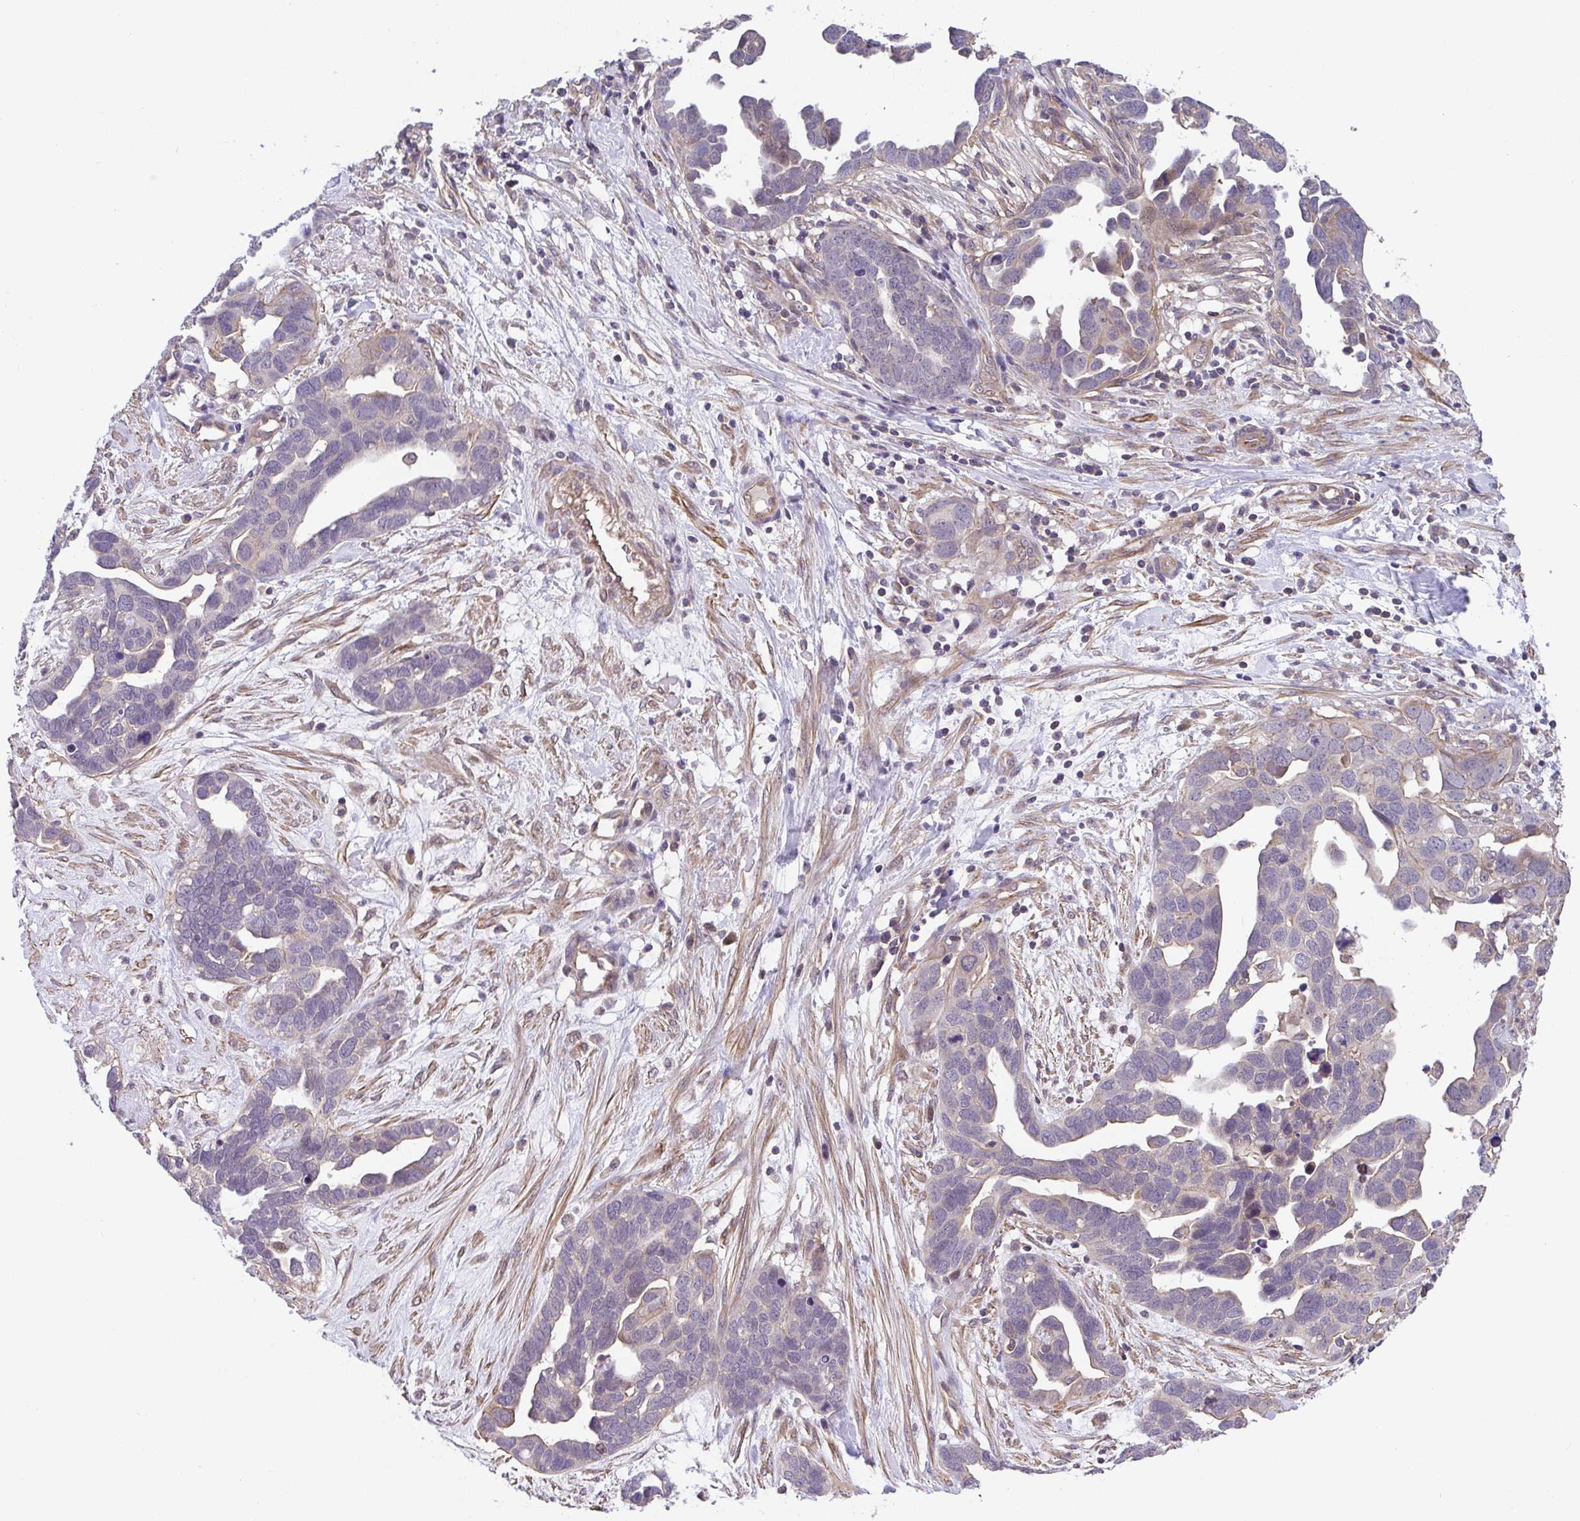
{"staining": {"intensity": "weak", "quantity": "<25%", "location": "cytoplasmic/membranous"}, "tissue": "ovarian cancer", "cell_type": "Tumor cells", "image_type": "cancer", "snomed": [{"axis": "morphology", "description": "Cystadenocarcinoma, serous, NOS"}, {"axis": "topography", "description": "Ovary"}], "caption": "IHC image of neoplastic tissue: human serous cystadenocarcinoma (ovarian) stained with DAB displays no significant protein expression in tumor cells.", "gene": "ZNF696", "patient": {"sex": "female", "age": 54}}